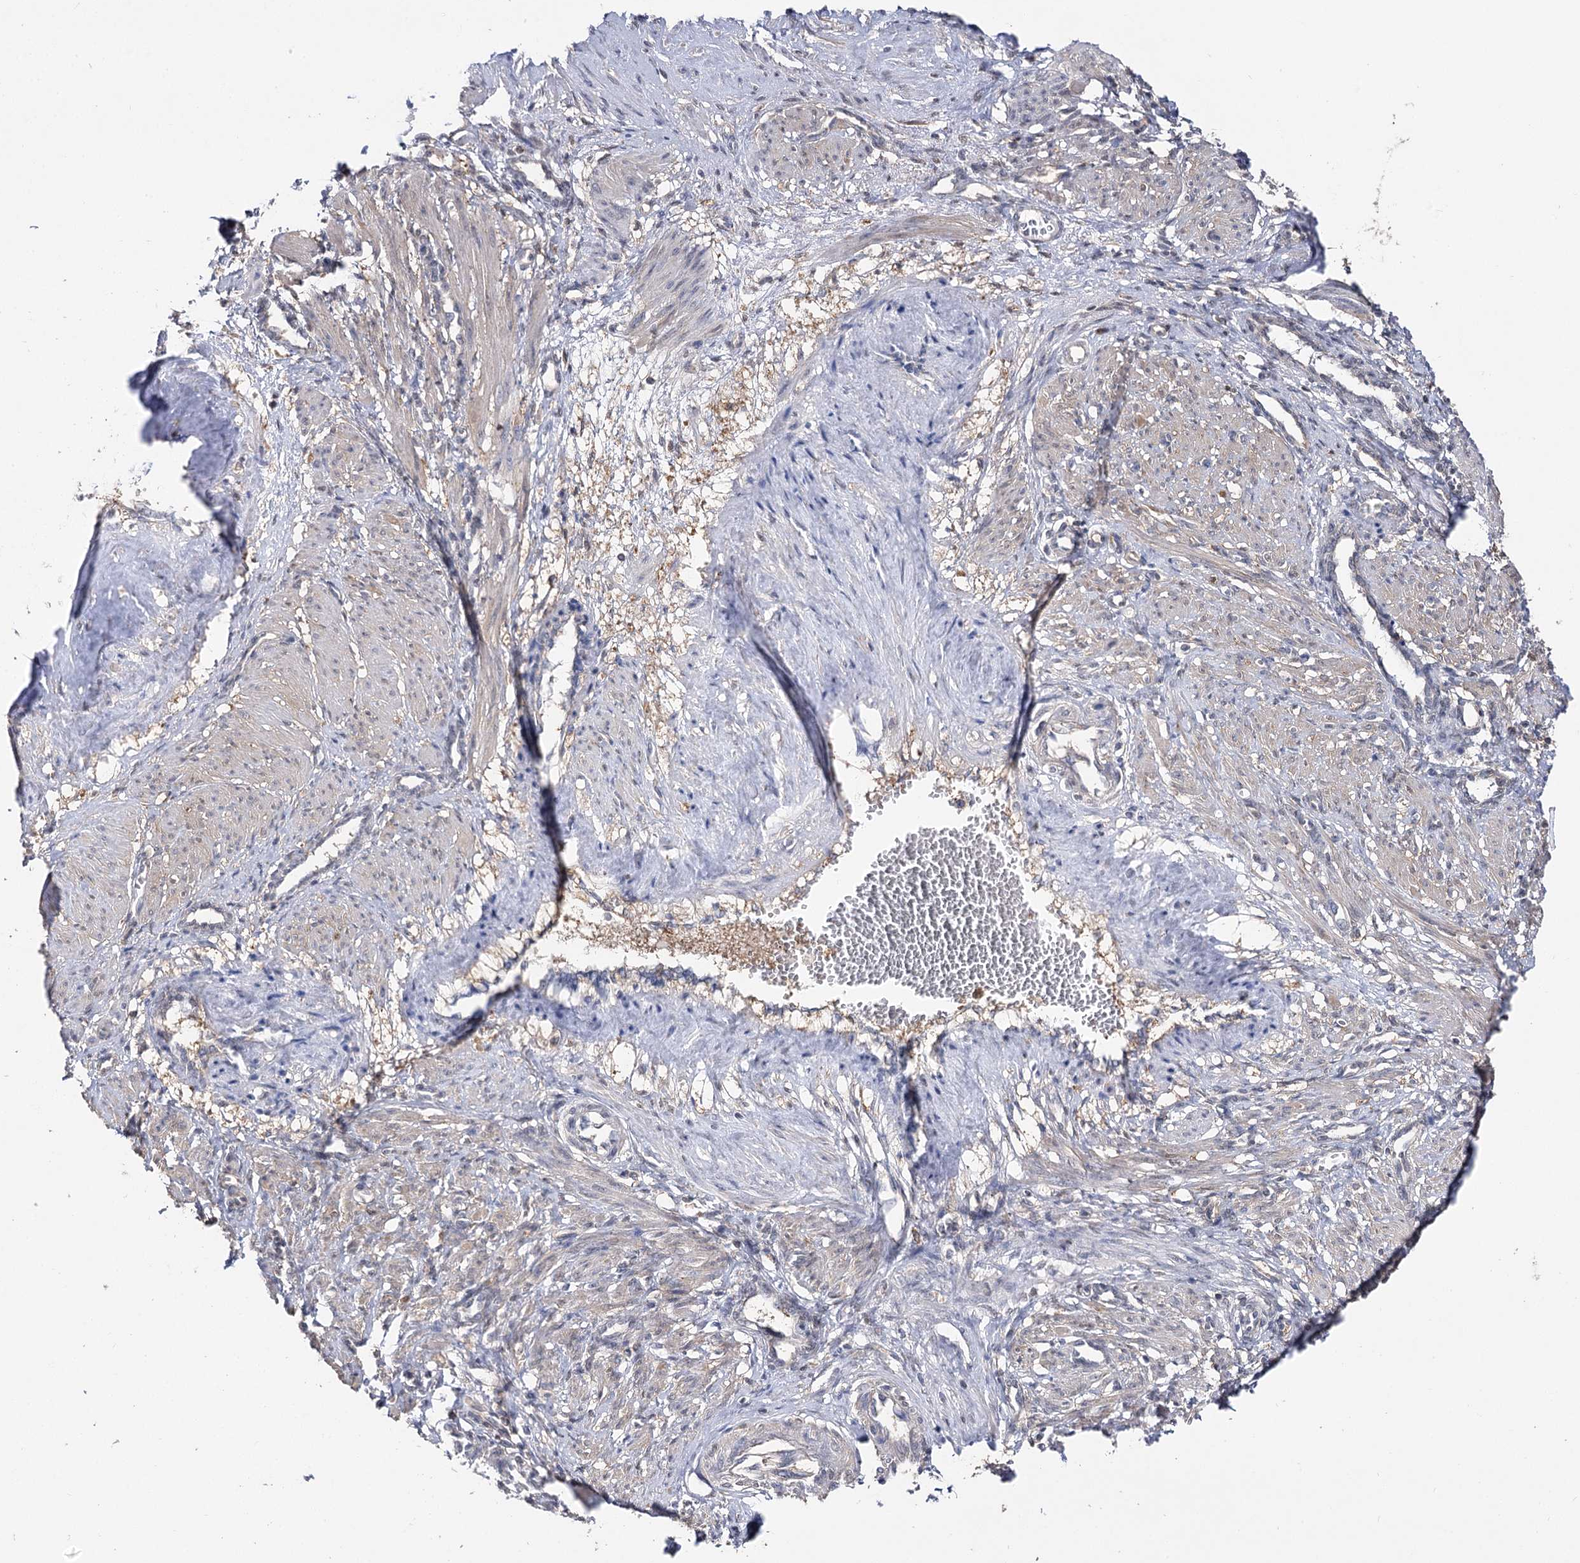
{"staining": {"intensity": "negative", "quantity": "none", "location": "none"}, "tissue": "smooth muscle", "cell_type": "Smooth muscle cells", "image_type": "normal", "snomed": [{"axis": "morphology", "description": "Normal tissue, NOS"}, {"axis": "topography", "description": "Endometrium"}], "caption": "There is no significant expression in smooth muscle cells of smooth muscle. (Stains: DAB IHC with hematoxylin counter stain, Microscopy: brightfield microscopy at high magnification).", "gene": "UGP2", "patient": {"sex": "female", "age": 33}}